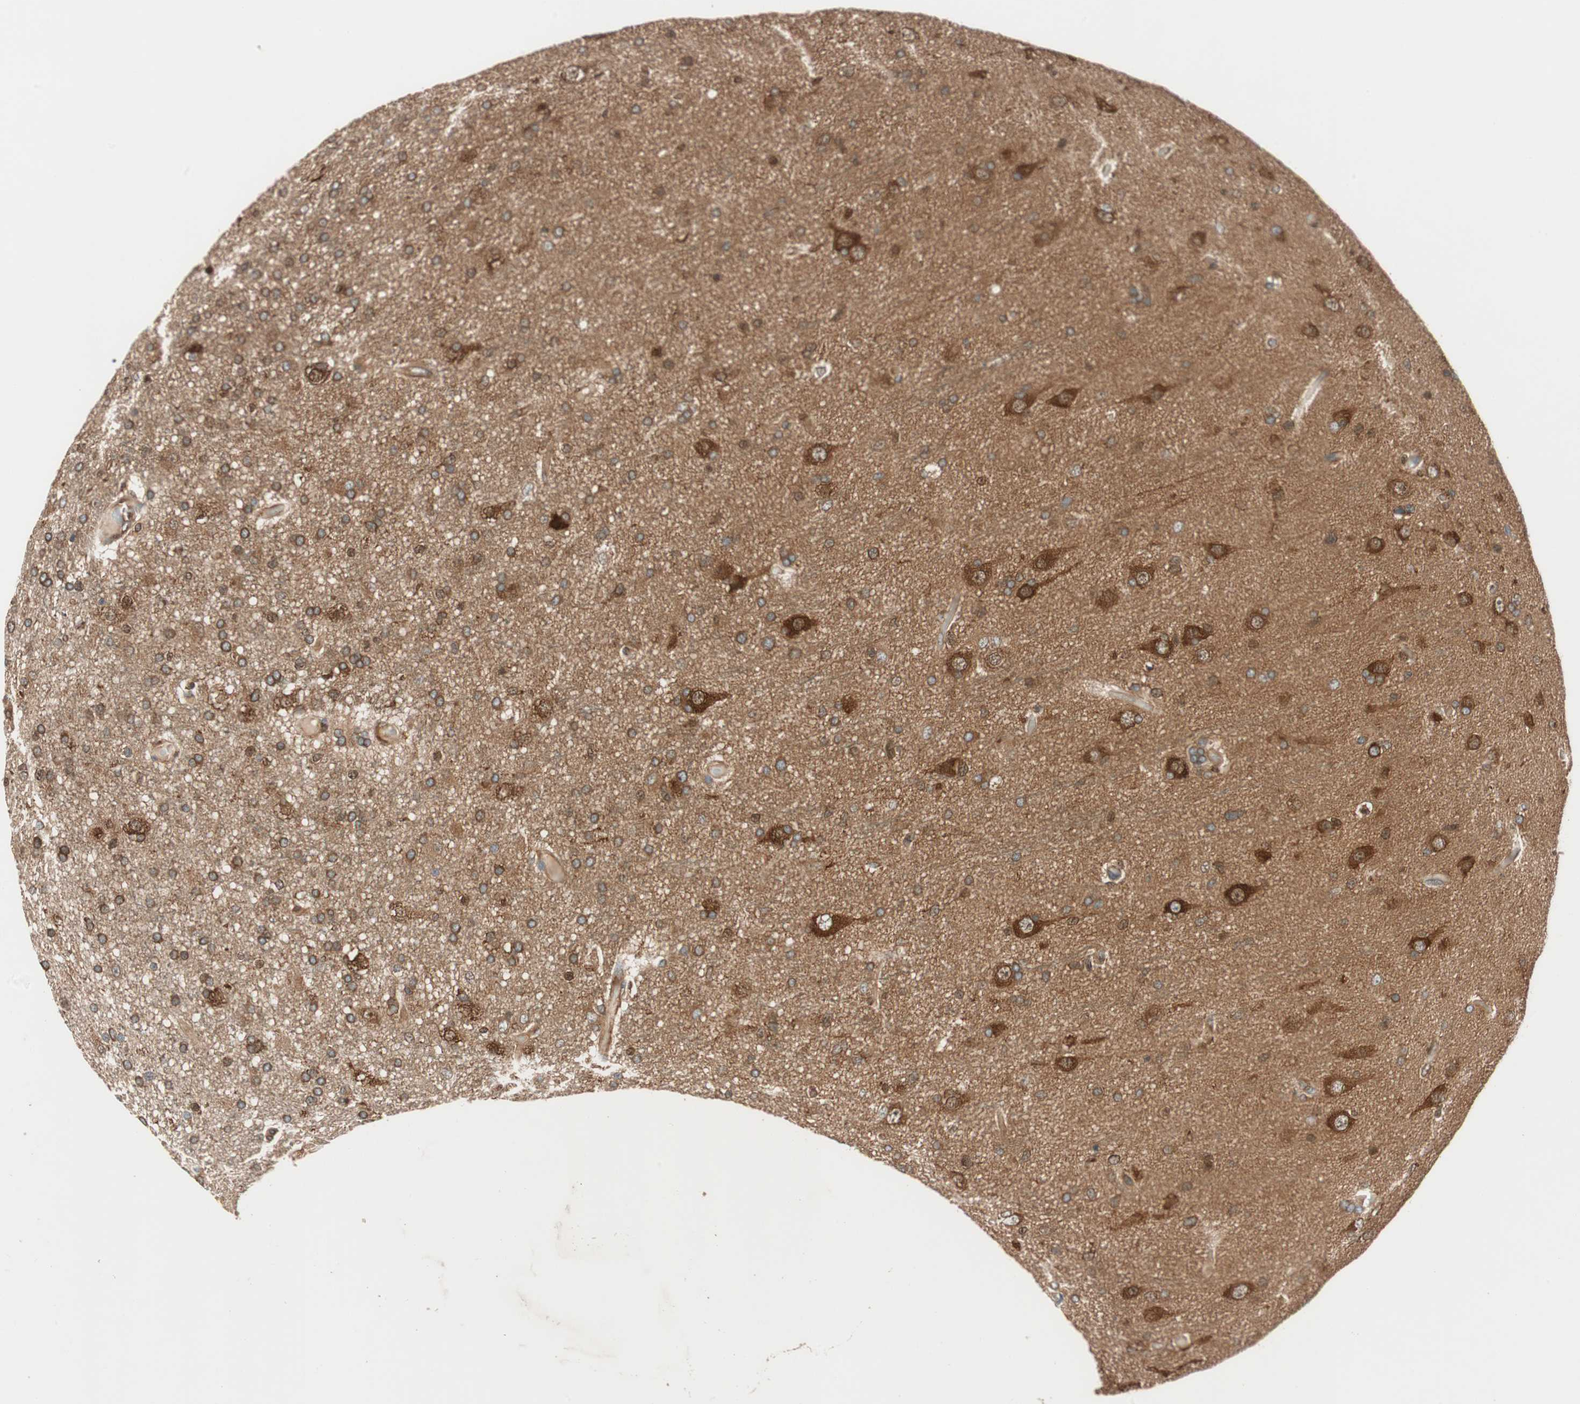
{"staining": {"intensity": "strong", "quantity": ">75%", "location": "cytoplasmic/membranous"}, "tissue": "glioma", "cell_type": "Tumor cells", "image_type": "cancer", "snomed": [{"axis": "morphology", "description": "Glioma, malignant, High grade"}, {"axis": "topography", "description": "Brain"}], "caption": "Strong cytoplasmic/membranous expression is identified in approximately >75% of tumor cells in glioma.", "gene": "WASL", "patient": {"sex": "male", "age": 33}}